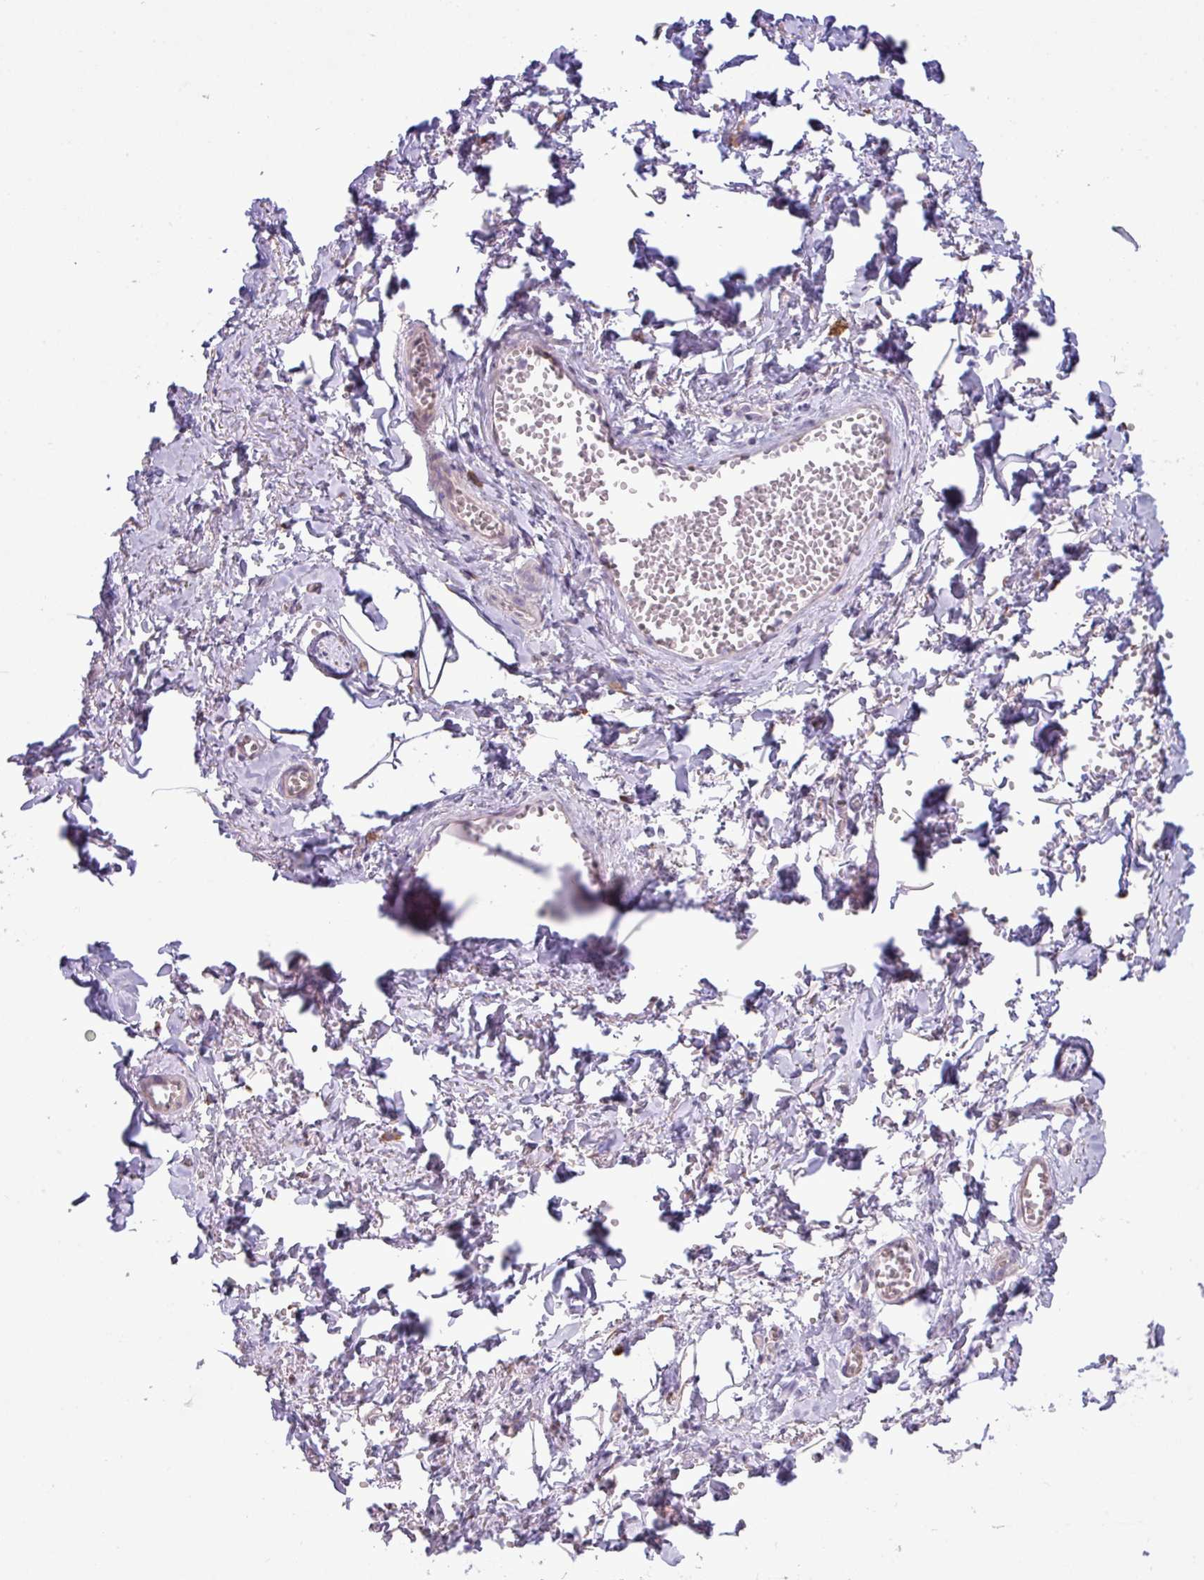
{"staining": {"intensity": "negative", "quantity": "none", "location": "none"}, "tissue": "adipose tissue", "cell_type": "Adipocytes", "image_type": "normal", "snomed": [{"axis": "morphology", "description": "Normal tissue, NOS"}, {"axis": "topography", "description": "Vulva"}, {"axis": "topography", "description": "Vagina"}, {"axis": "topography", "description": "Peripheral nerve tissue"}], "caption": "The IHC histopathology image has no significant staining in adipocytes of adipose tissue.", "gene": "IRGC", "patient": {"sex": "female", "age": 66}}